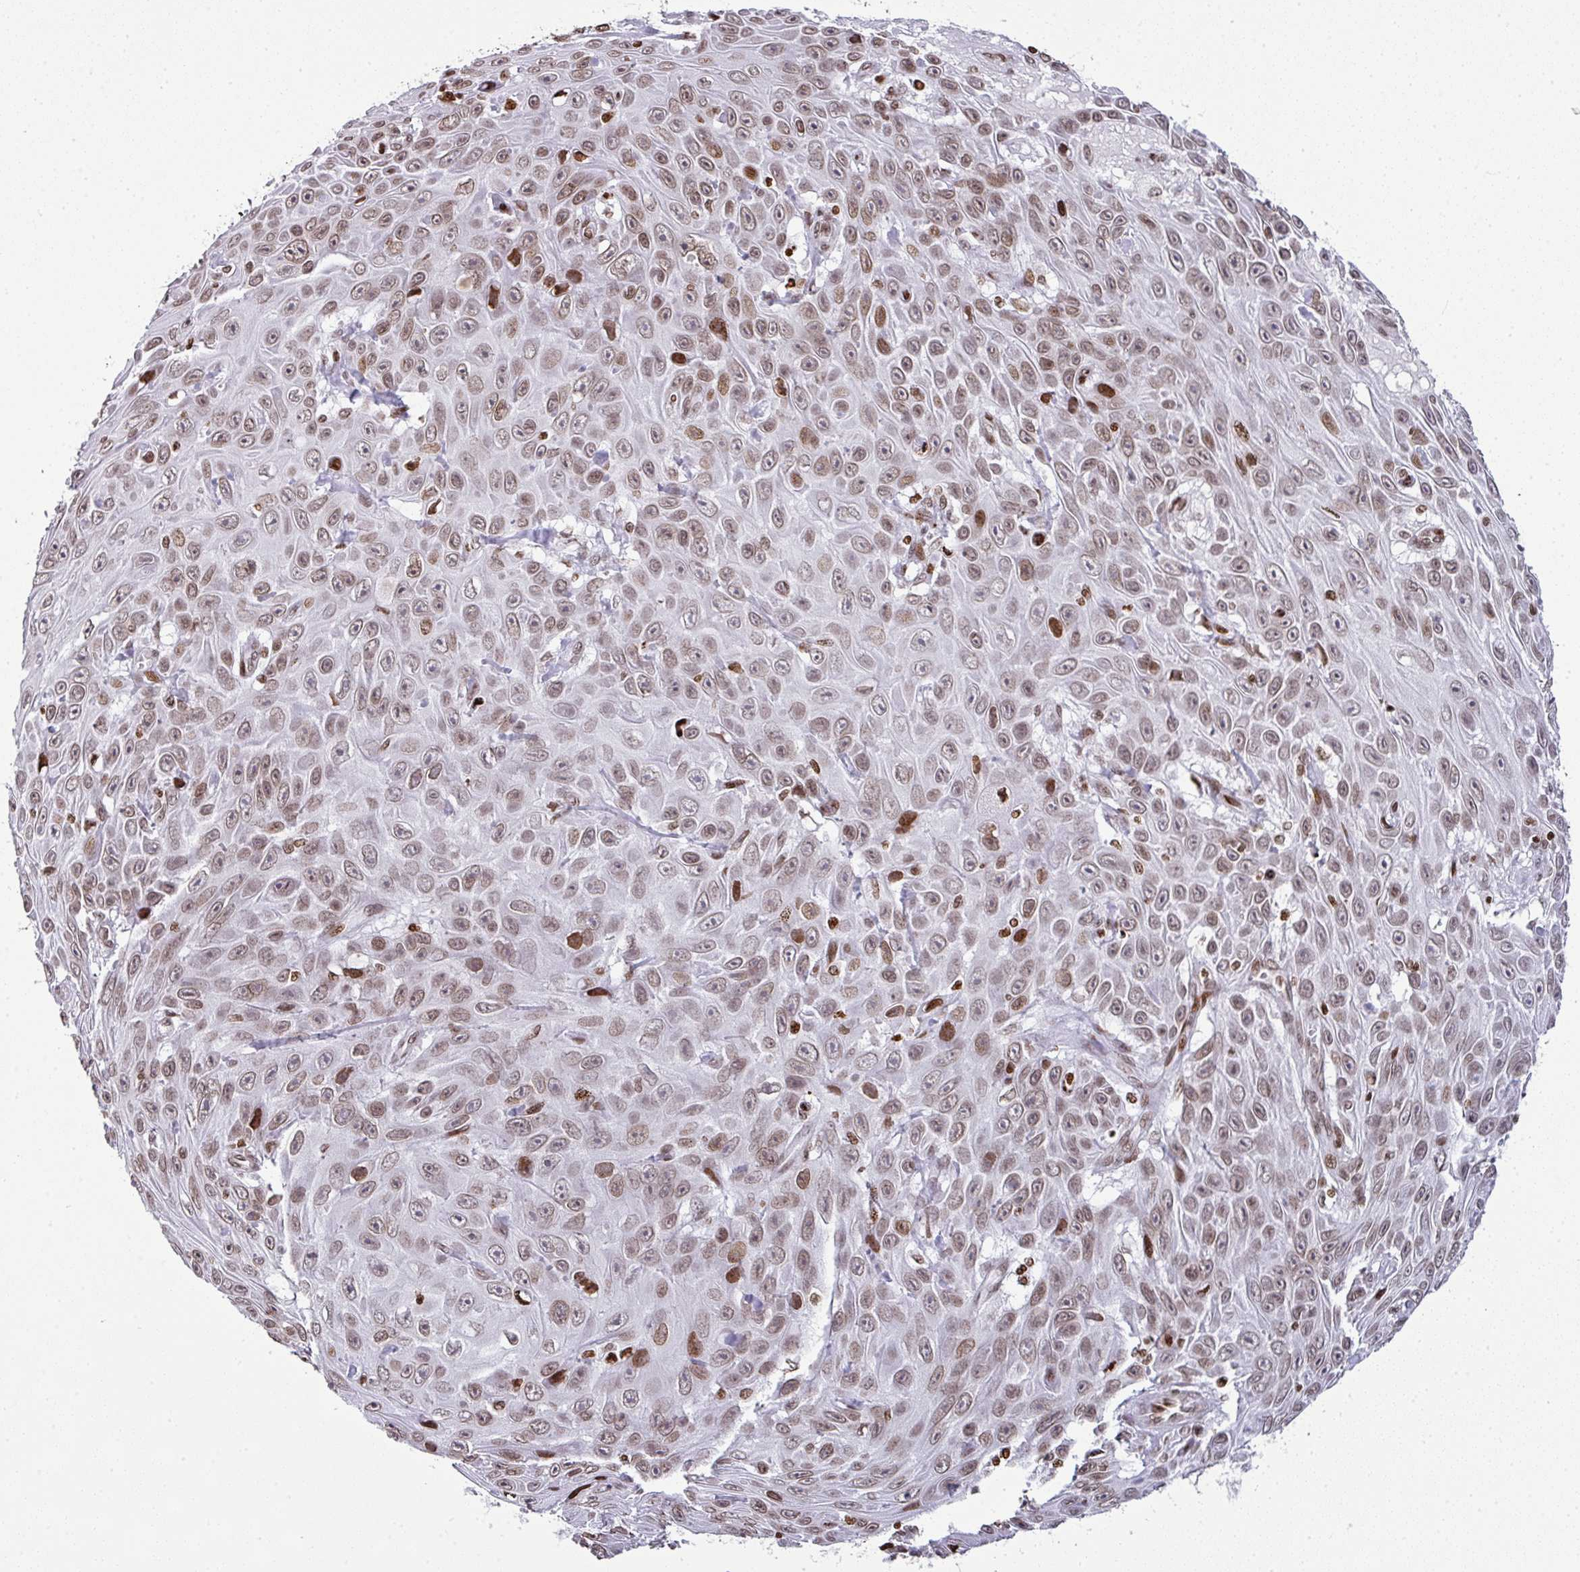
{"staining": {"intensity": "moderate", "quantity": ">75%", "location": "nuclear"}, "tissue": "skin cancer", "cell_type": "Tumor cells", "image_type": "cancer", "snomed": [{"axis": "morphology", "description": "Squamous cell carcinoma, NOS"}, {"axis": "topography", "description": "Skin"}], "caption": "Immunohistochemical staining of human skin cancer demonstrates medium levels of moderate nuclear protein staining in about >75% of tumor cells.", "gene": "RASL11A", "patient": {"sex": "male", "age": 82}}